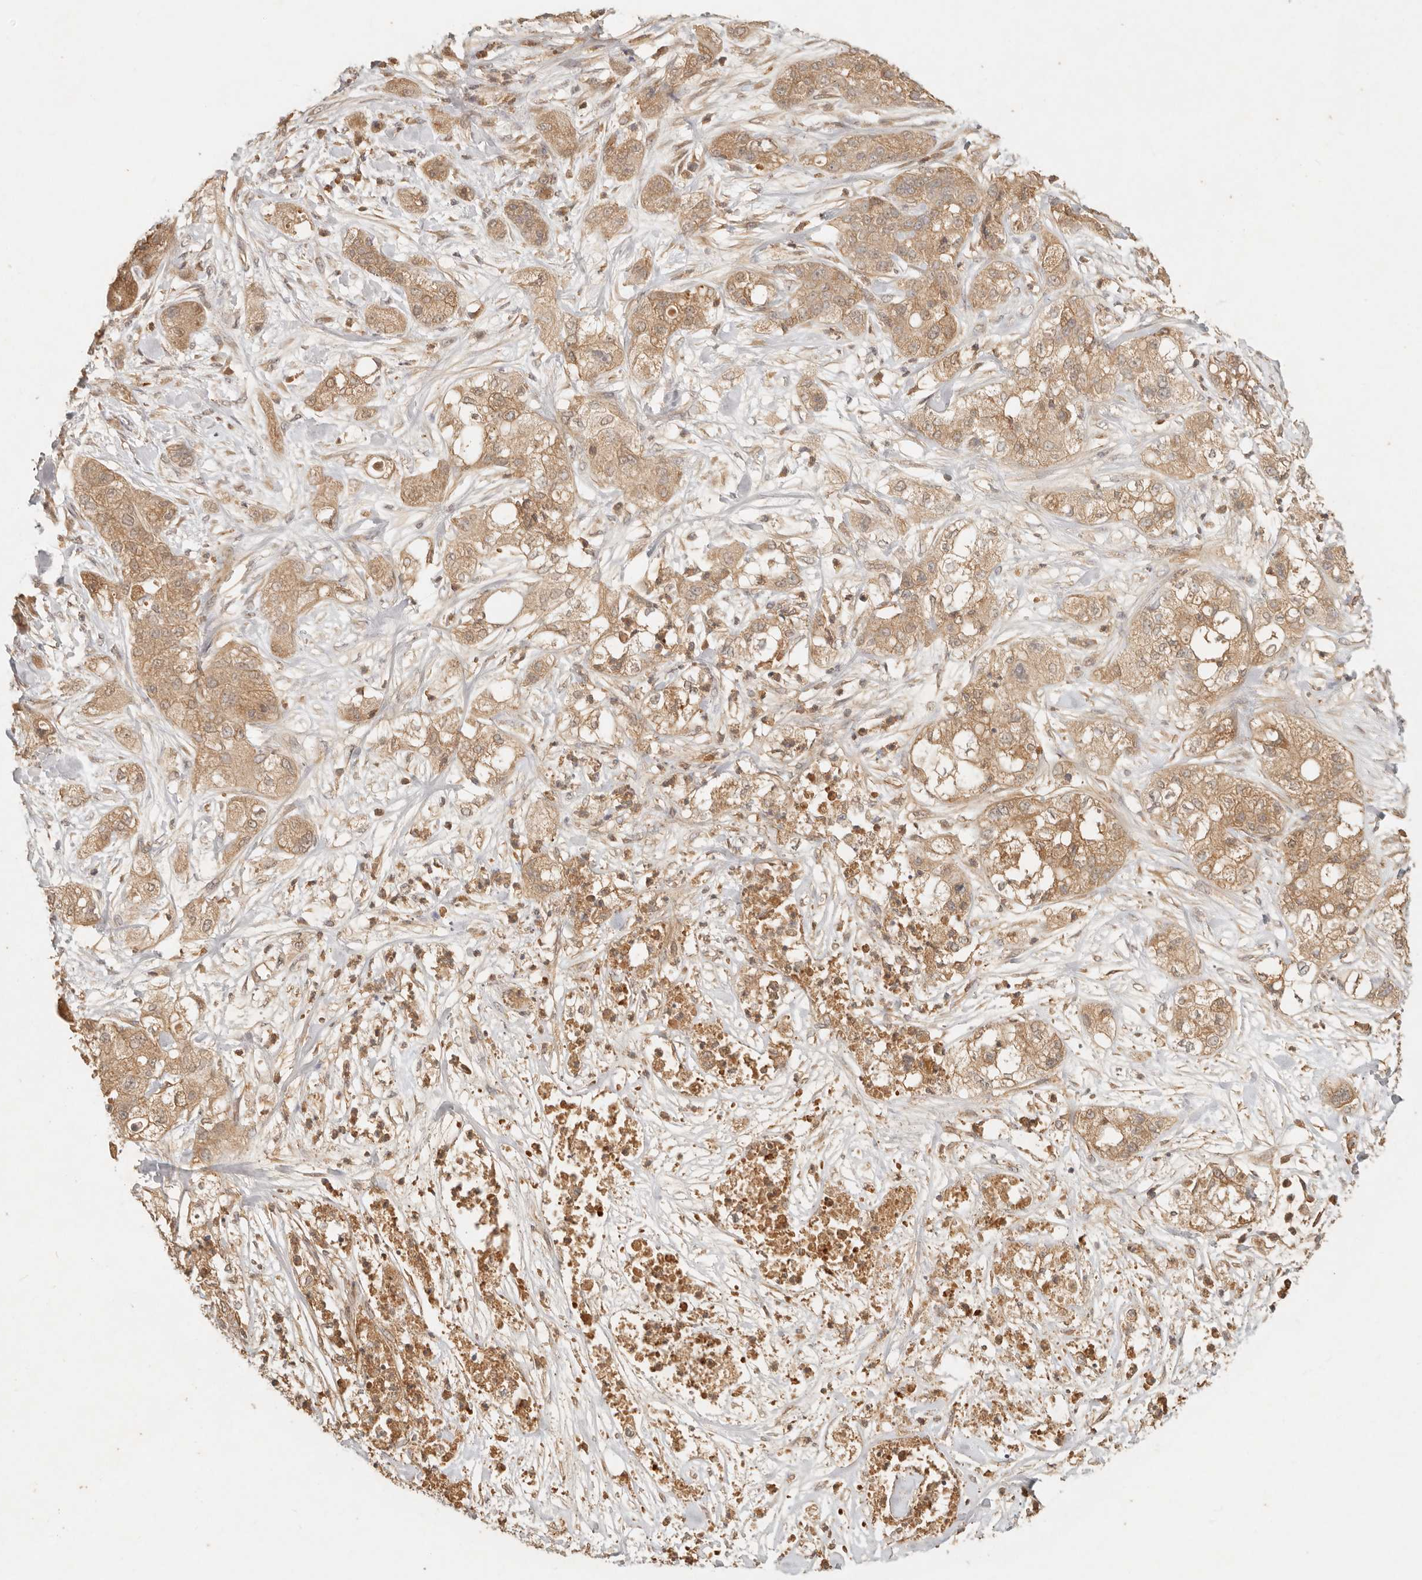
{"staining": {"intensity": "moderate", "quantity": ">75%", "location": "cytoplasmic/membranous"}, "tissue": "pancreatic cancer", "cell_type": "Tumor cells", "image_type": "cancer", "snomed": [{"axis": "morphology", "description": "Adenocarcinoma, NOS"}, {"axis": "topography", "description": "Pancreas"}], "caption": "Protein staining shows moderate cytoplasmic/membranous positivity in about >75% of tumor cells in pancreatic adenocarcinoma.", "gene": "FREM2", "patient": {"sex": "female", "age": 78}}